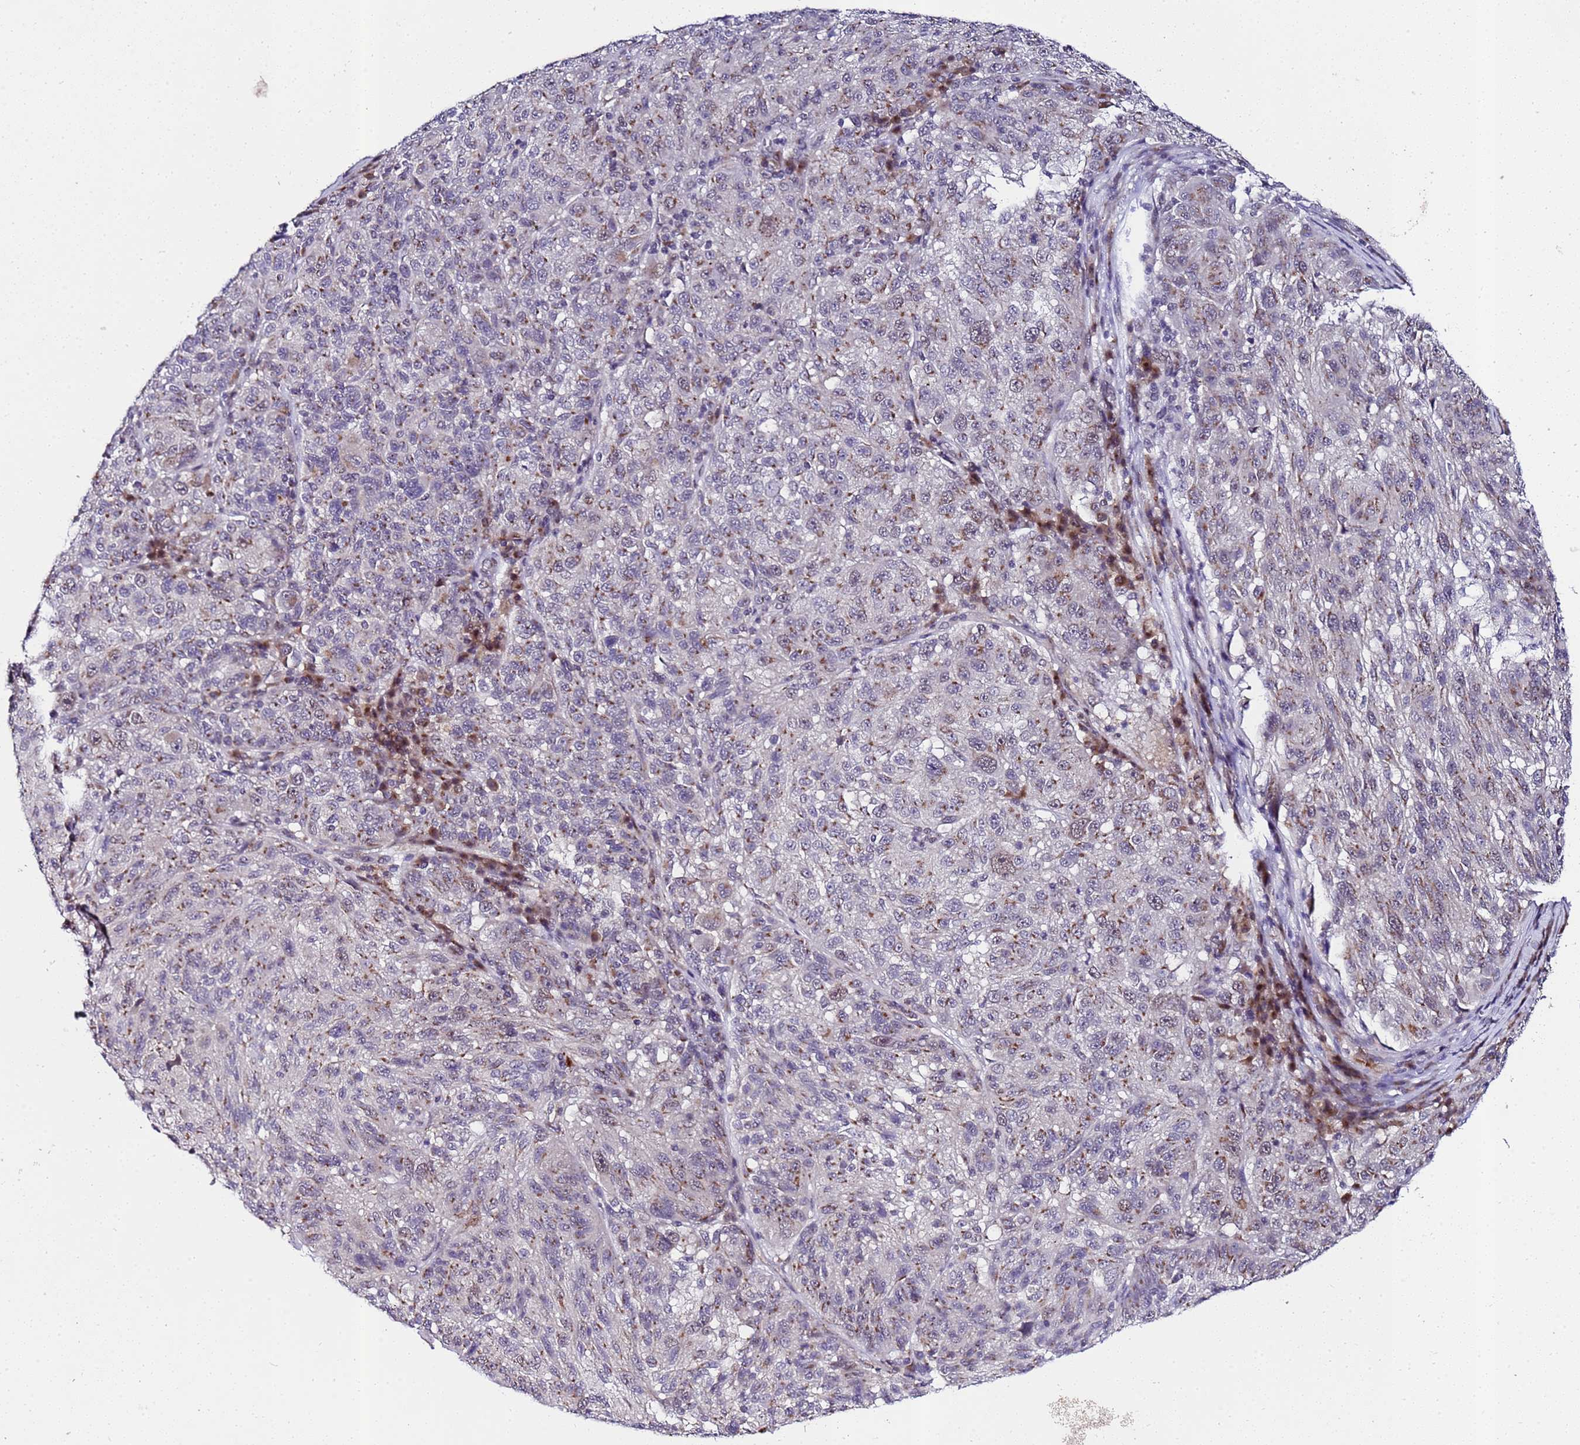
{"staining": {"intensity": "moderate", "quantity": "25%-75%", "location": "cytoplasmic/membranous"}, "tissue": "melanoma", "cell_type": "Tumor cells", "image_type": "cancer", "snomed": [{"axis": "morphology", "description": "Malignant melanoma, NOS"}, {"axis": "topography", "description": "Skin"}], "caption": "Immunohistochemistry (IHC) micrograph of human malignant melanoma stained for a protein (brown), which exhibits medium levels of moderate cytoplasmic/membranous expression in about 25%-75% of tumor cells.", "gene": "C19orf47", "patient": {"sex": "male", "age": 53}}